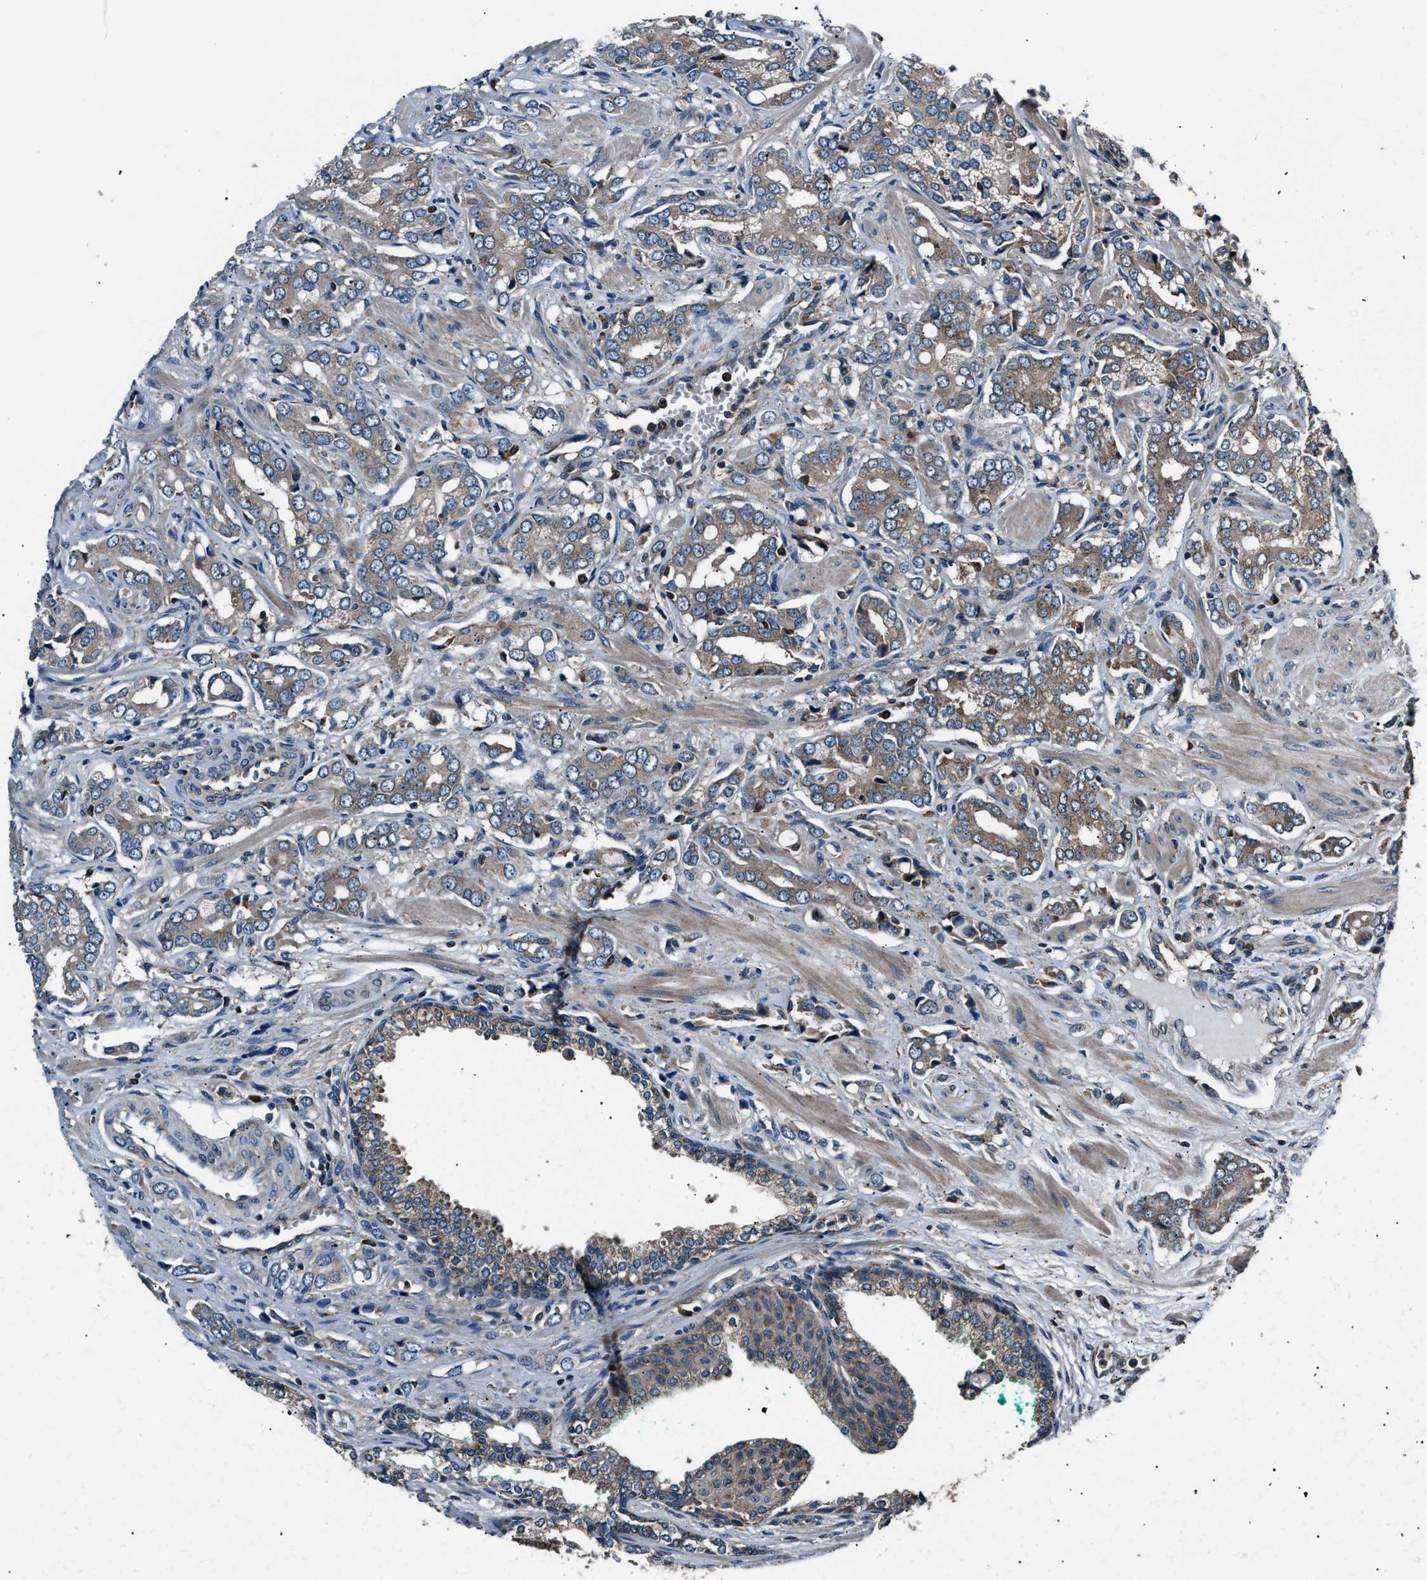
{"staining": {"intensity": "moderate", "quantity": ">75%", "location": "cytoplasmic/membranous"}, "tissue": "prostate cancer", "cell_type": "Tumor cells", "image_type": "cancer", "snomed": [{"axis": "morphology", "description": "Adenocarcinoma, High grade"}, {"axis": "topography", "description": "Prostate"}], "caption": "The histopathology image displays immunohistochemical staining of prostate cancer. There is moderate cytoplasmic/membranous positivity is appreciated in about >75% of tumor cells.", "gene": "IMPDH2", "patient": {"sex": "male", "age": 52}}